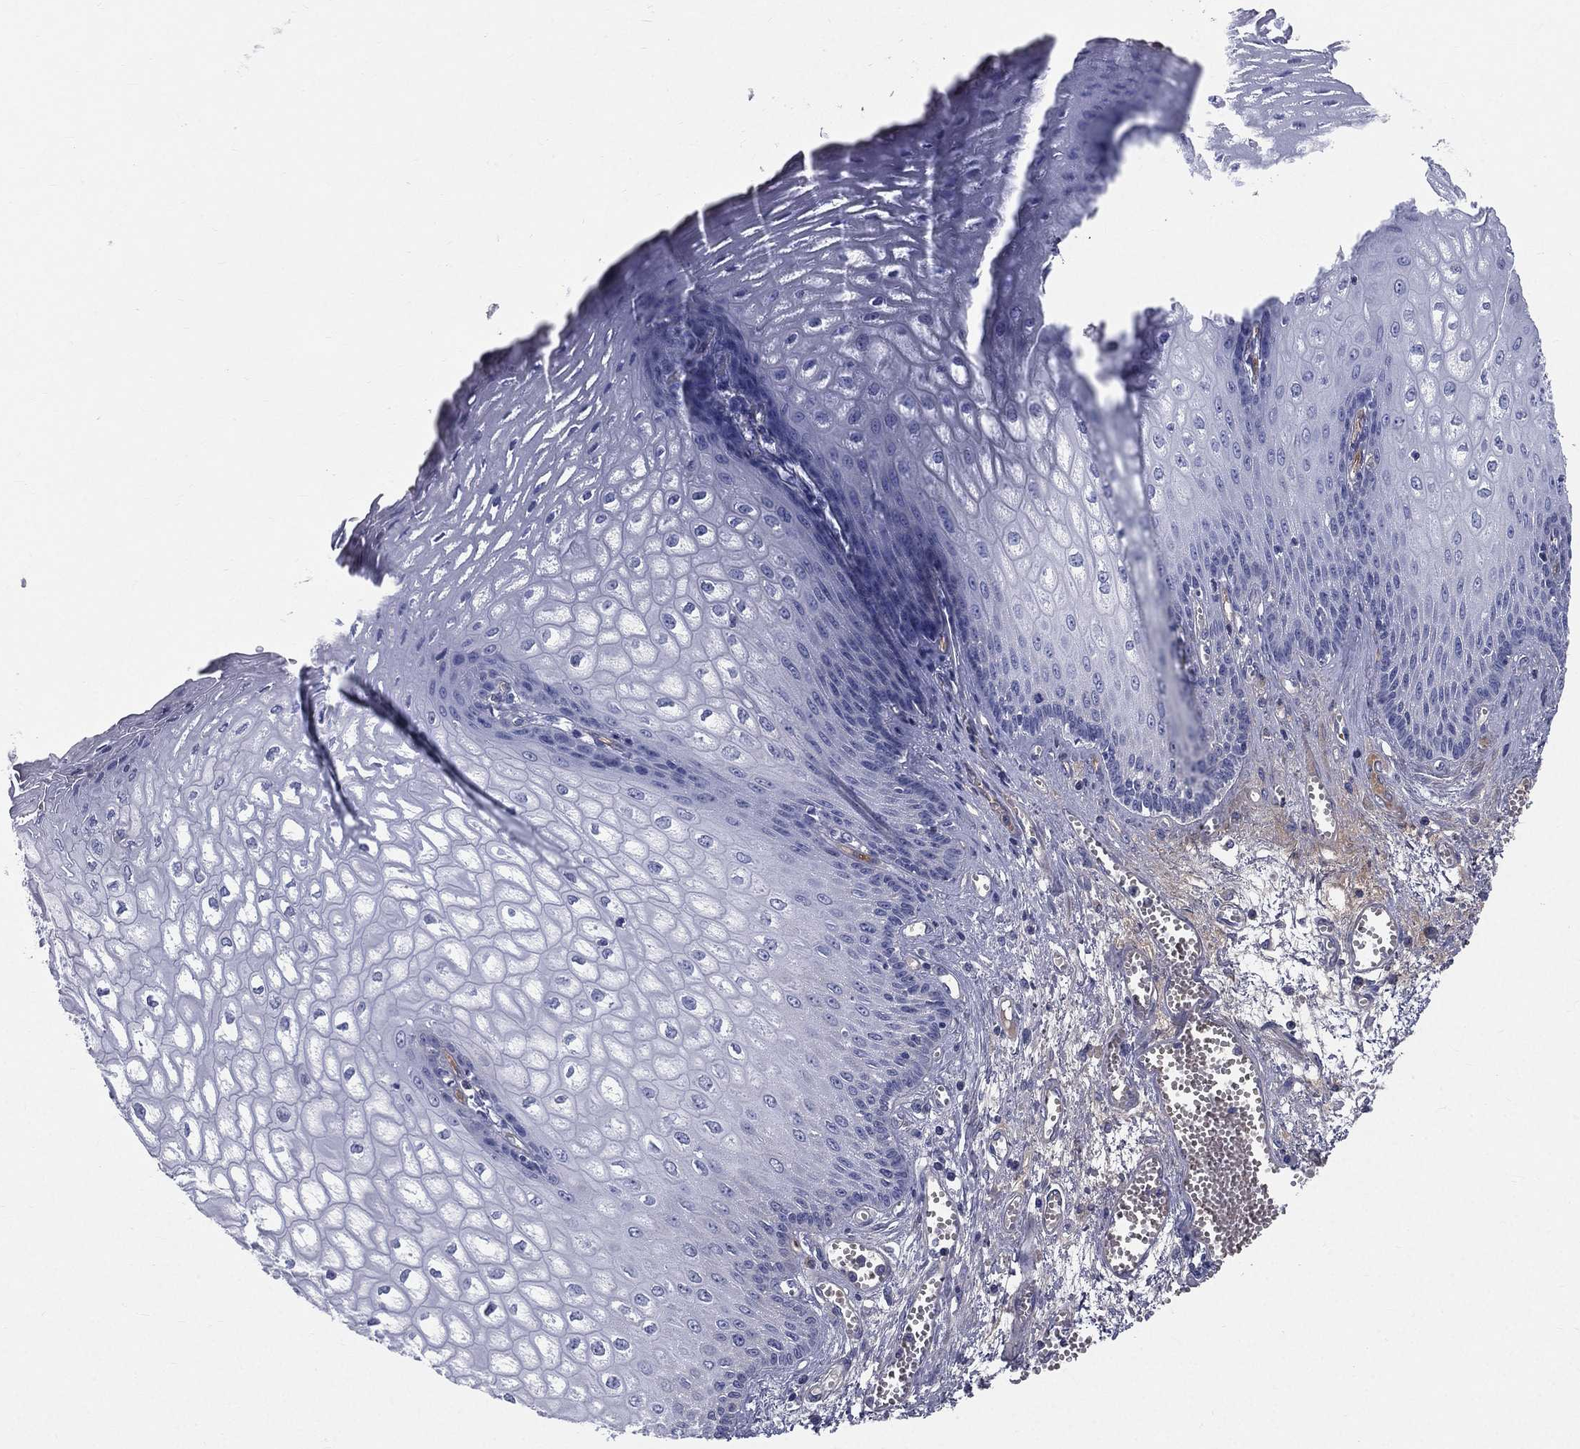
{"staining": {"intensity": "negative", "quantity": "none", "location": "none"}, "tissue": "esophagus", "cell_type": "Squamous epithelial cells", "image_type": "normal", "snomed": [{"axis": "morphology", "description": "Normal tissue, NOS"}, {"axis": "topography", "description": "Esophagus"}], "caption": "IHC photomicrograph of benign esophagus: esophagus stained with DAB shows no significant protein staining in squamous epithelial cells. (Immunohistochemistry, brightfield microscopy, high magnification).", "gene": "HP", "patient": {"sex": "male", "age": 58}}